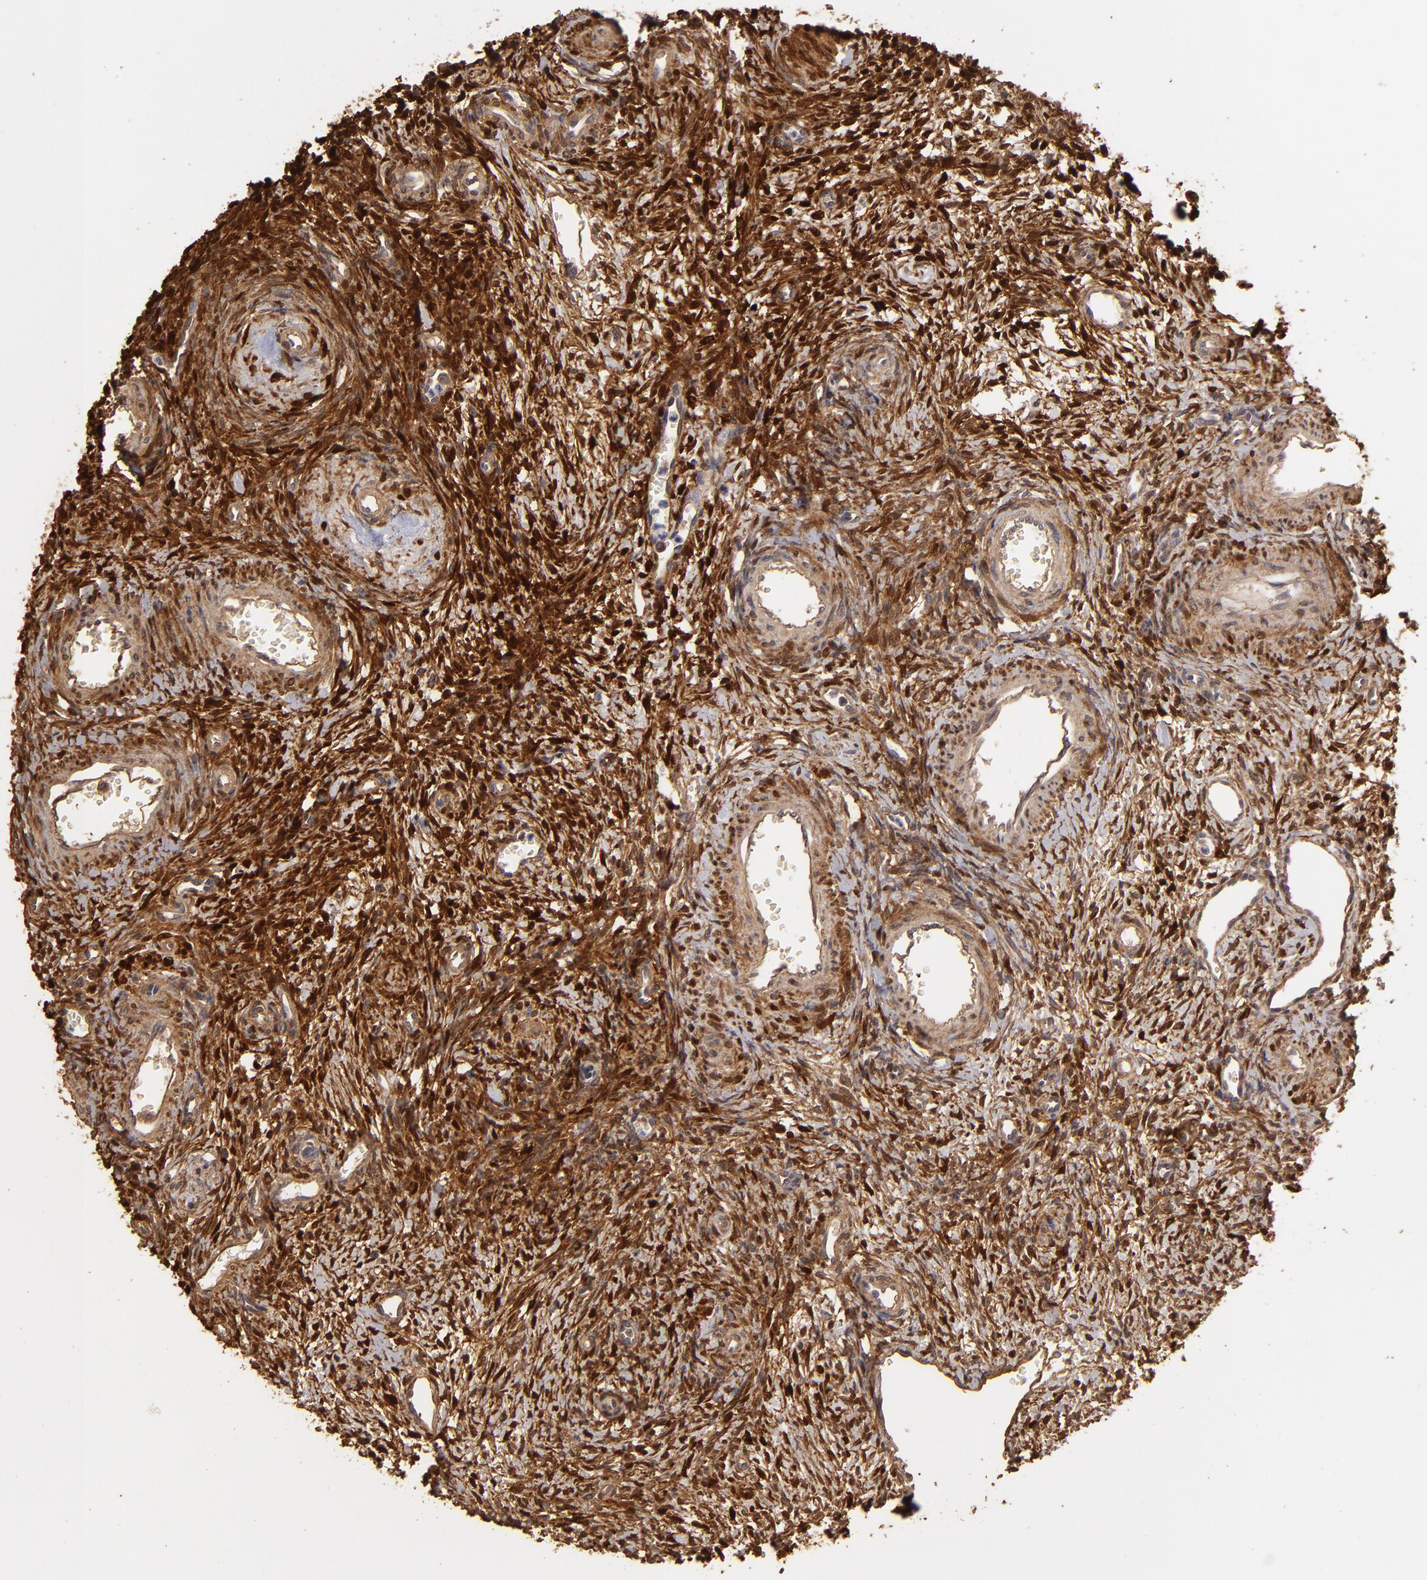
{"staining": {"intensity": "weak", "quantity": ">75%", "location": "cytoplasmic/membranous"}, "tissue": "ovary", "cell_type": "Follicle cells", "image_type": "normal", "snomed": [{"axis": "morphology", "description": "Normal tissue, NOS"}, {"axis": "topography", "description": "Ovary"}], "caption": "Protein expression analysis of benign human ovary reveals weak cytoplasmic/membranous expression in approximately >75% of follicle cells. (IHC, brightfield microscopy, high magnification).", "gene": "HSPB6", "patient": {"sex": "female", "age": 39}}